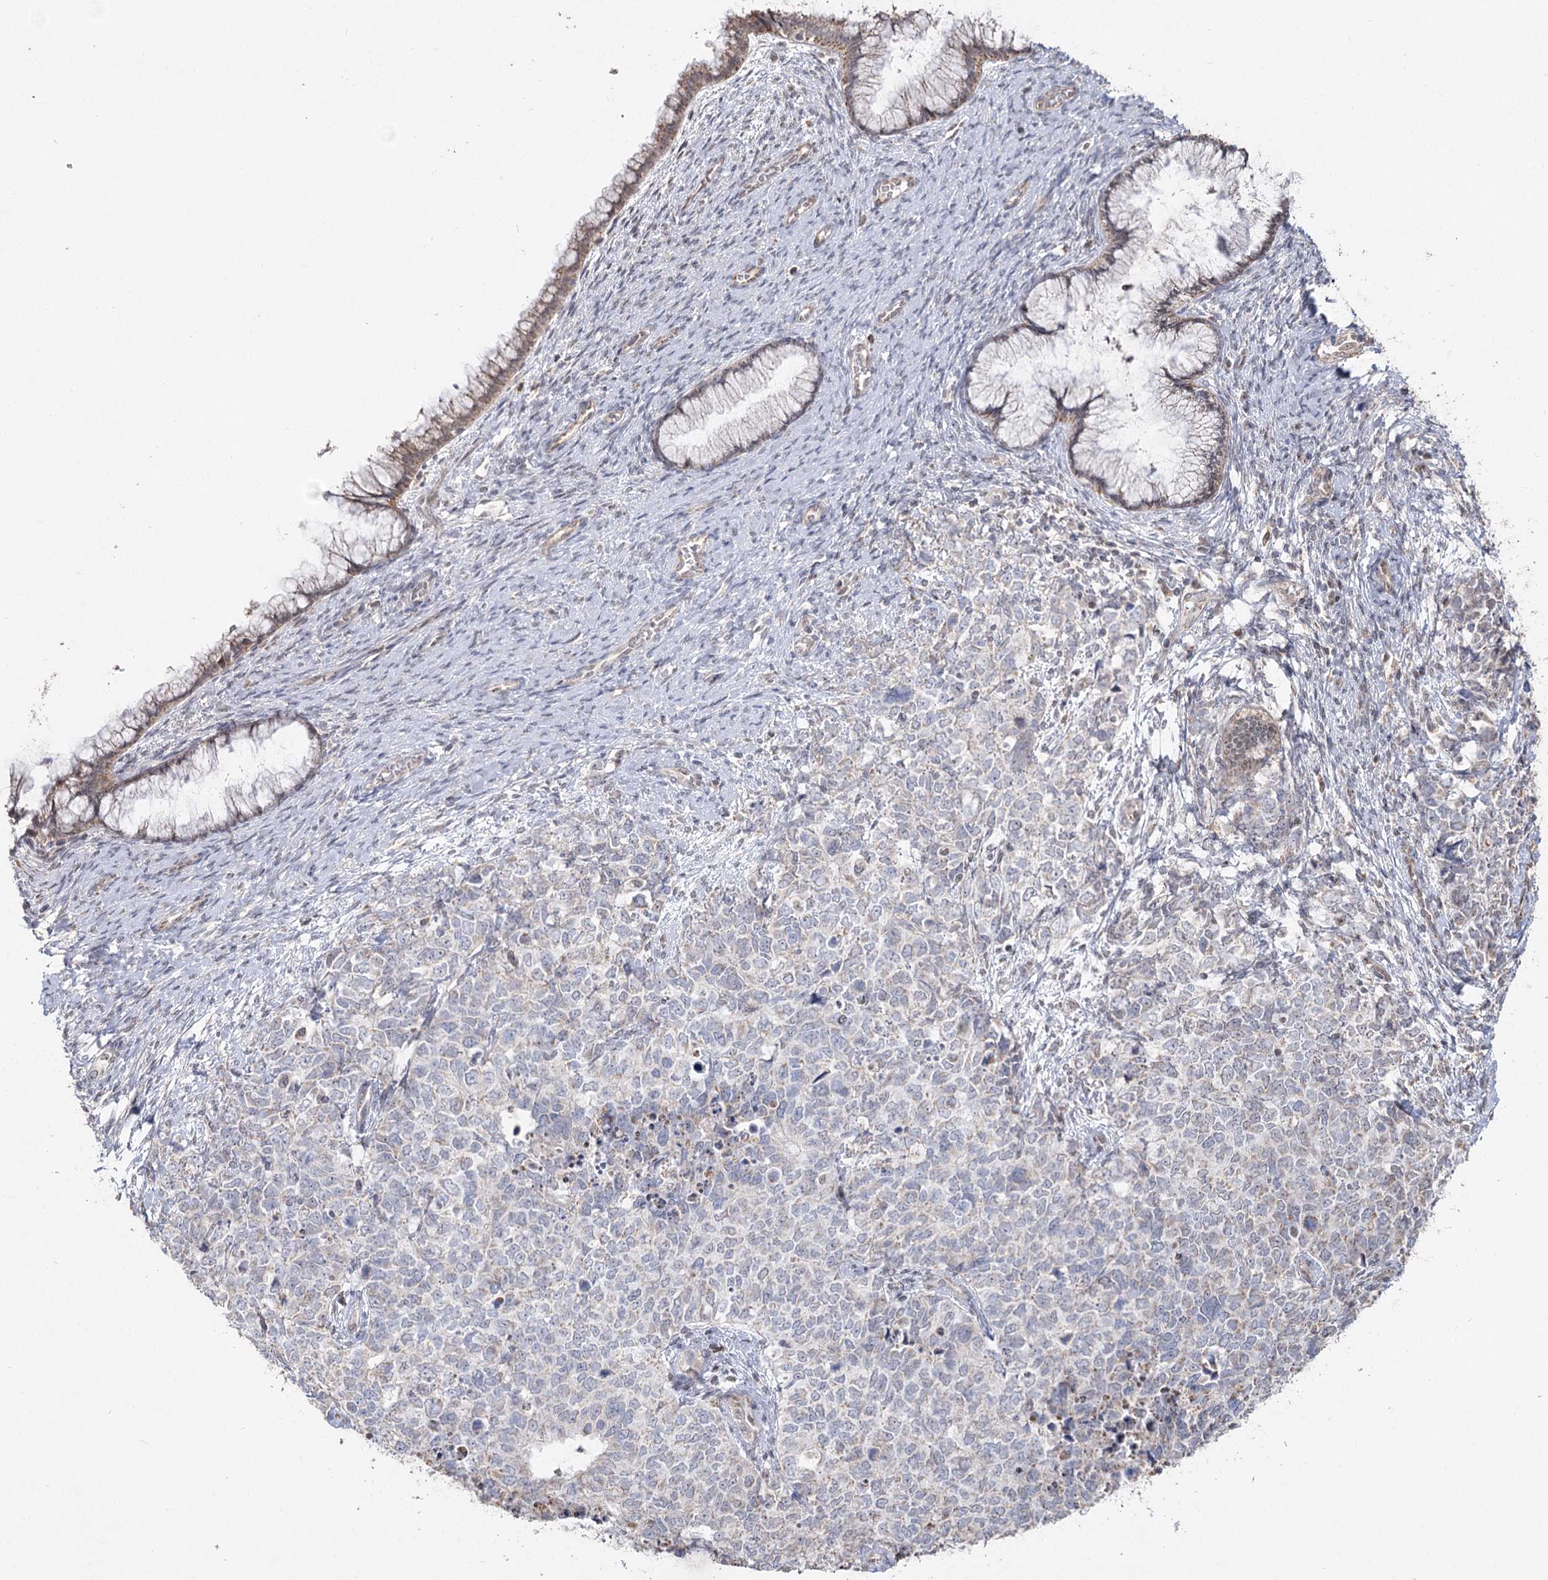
{"staining": {"intensity": "negative", "quantity": "none", "location": "none"}, "tissue": "cervical cancer", "cell_type": "Tumor cells", "image_type": "cancer", "snomed": [{"axis": "morphology", "description": "Squamous cell carcinoma, NOS"}, {"axis": "topography", "description": "Cervix"}], "caption": "Human squamous cell carcinoma (cervical) stained for a protein using IHC demonstrates no expression in tumor cells.", "gene": "RUFY4", "patient": {"sex": "female", "age": 63}}